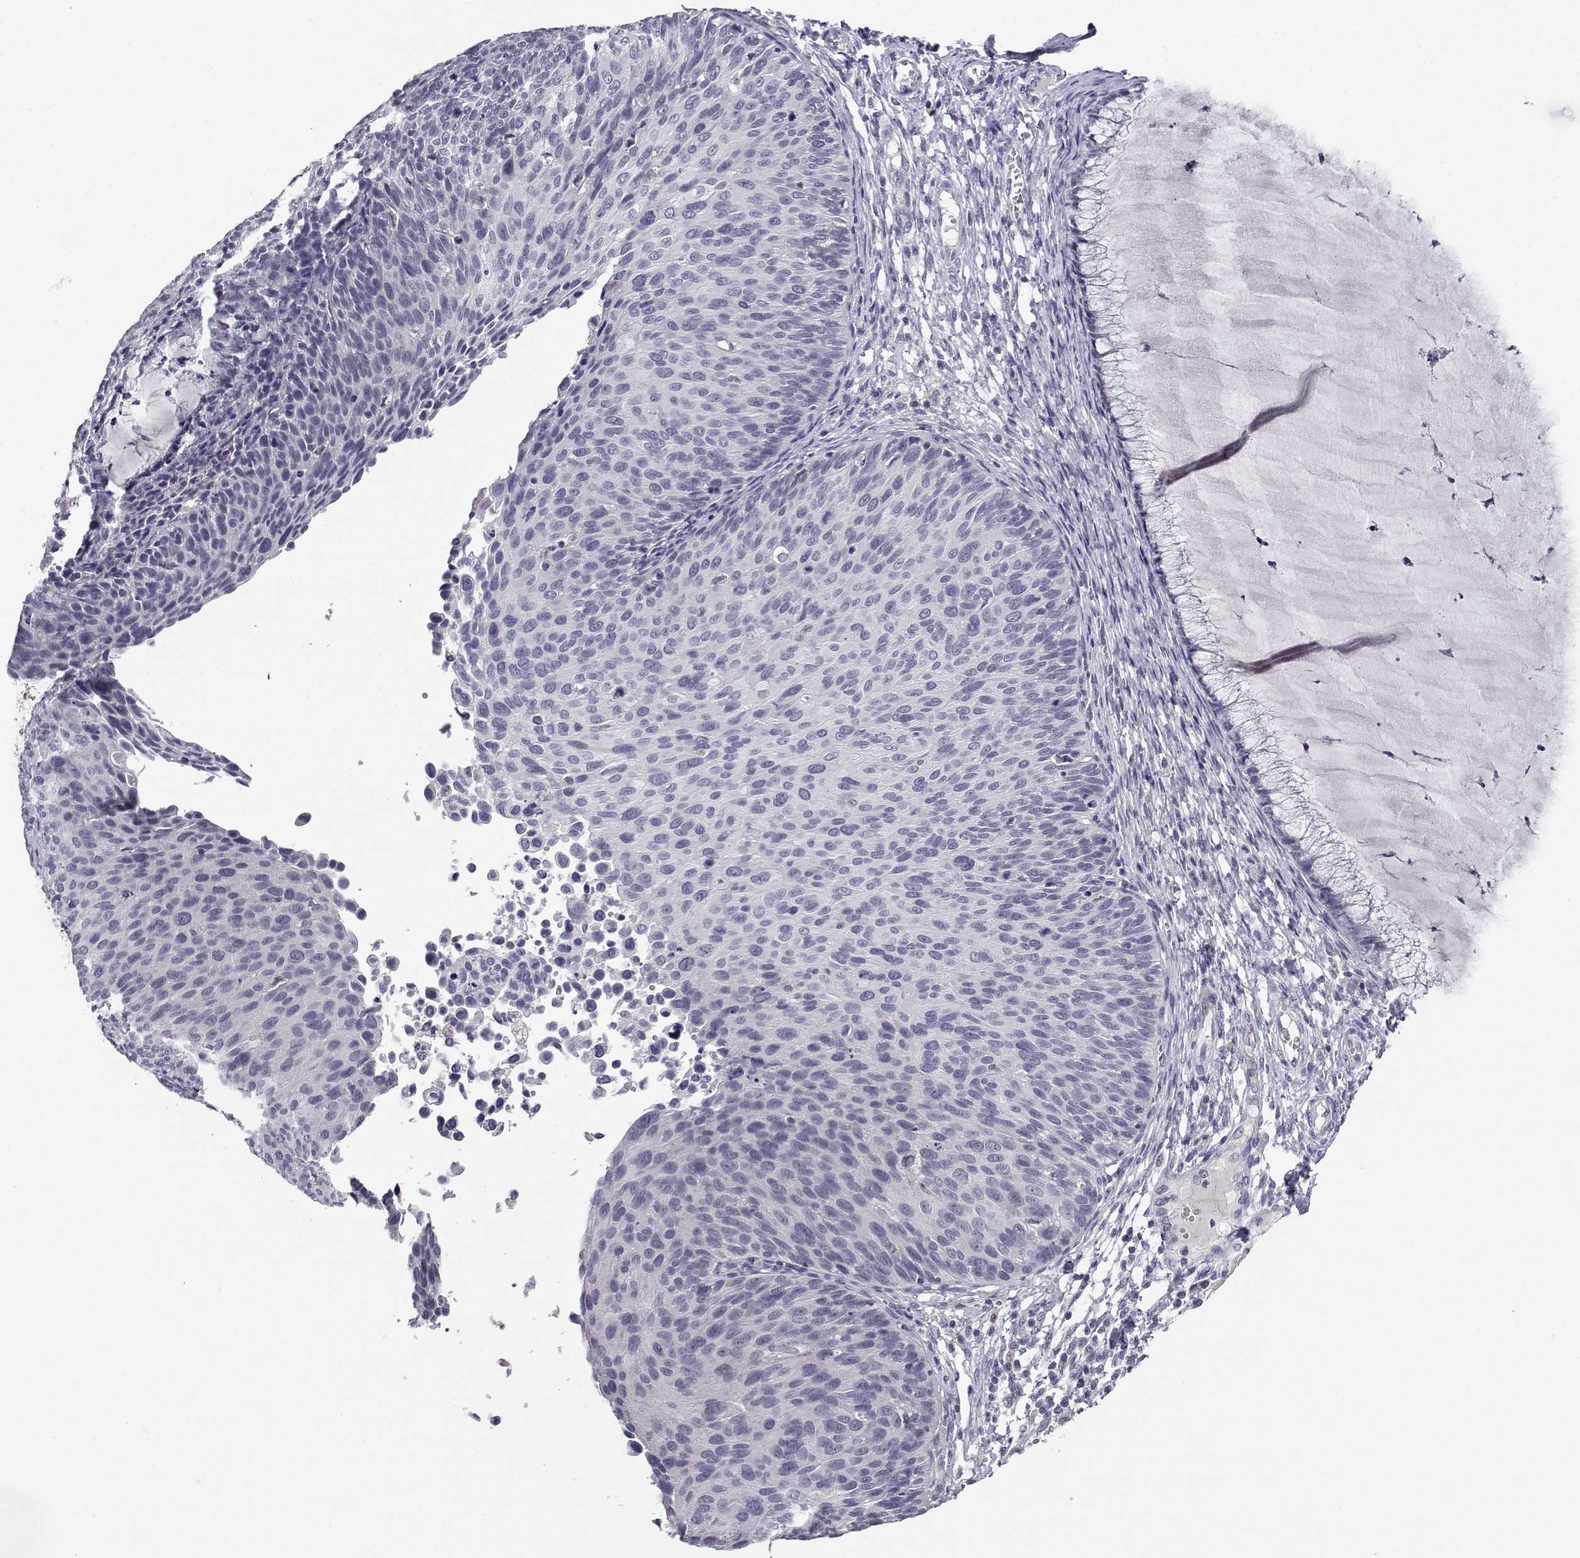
{"staining": {"intensity": "negative", "quantity": "none", "location": "none"}, "tissue": "cervical cancer", "cell_type": "Tumor cells", "image_type": "cancer", "snomed": [{"axis": "morphology", "description": "Squamous cell carcinoma, NOS"}, {"axis": "topography", "description": "Cervix"}], "caption": "Protein analysis of squamous cell carcinoma (cervical) shows no significant expression in tumor cells.", "gene": "AKR1B1", "patient": {"sex": "female", "age": 36}}